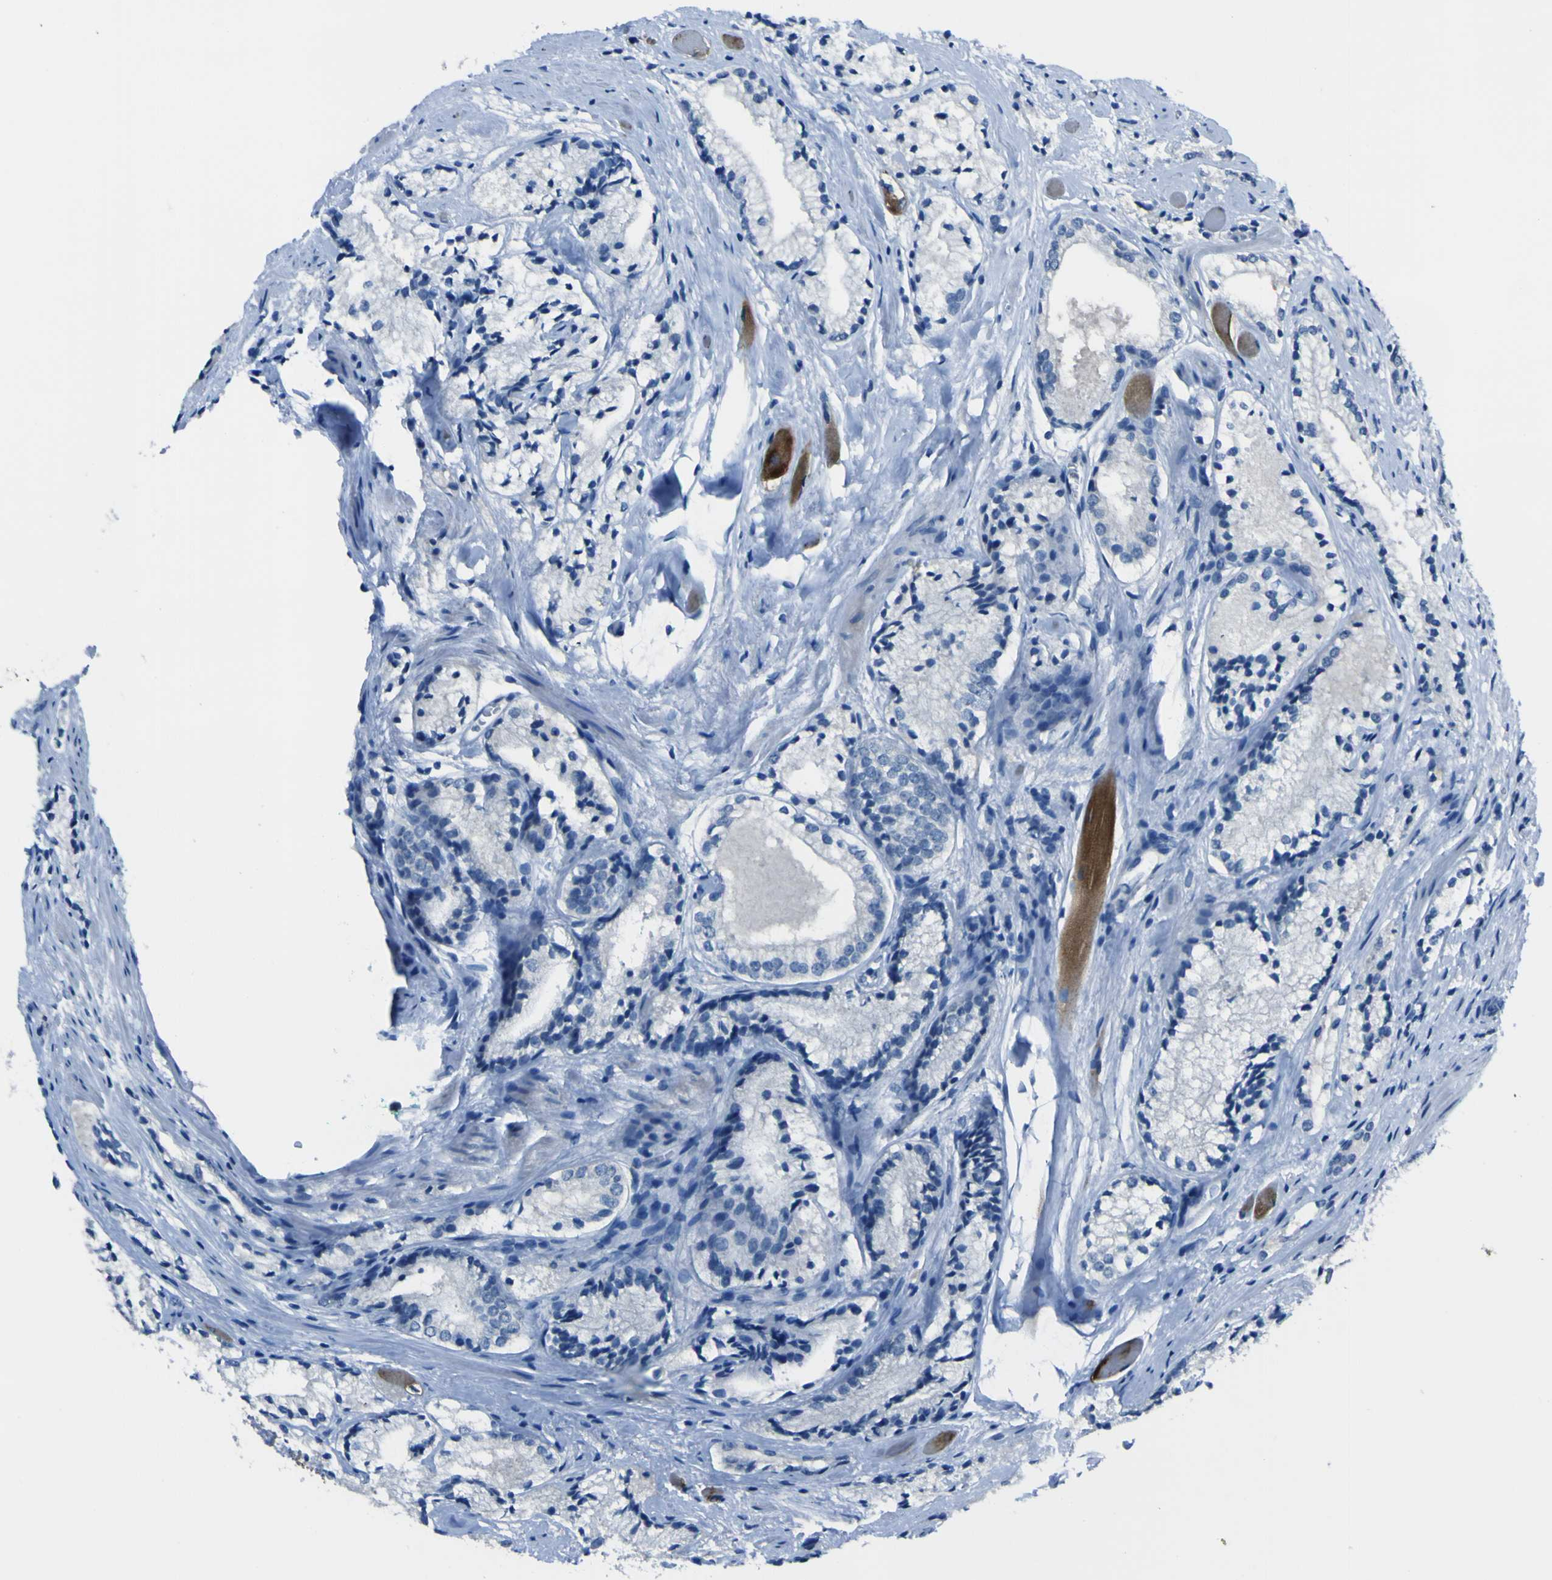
{"staining": {"intensity": "negative", "quantity": "none", "location": "none"}, "tissue": "prostate cancer", "cell_type": "Tumor cells", "image_type": "cancer", "snomed": [{"axis": "morphology", "description": "Adenocarcinoma, Low grade"}, {"axis": "topography", "description": "Prostate"}], "caption": "Immunohistochemical staining of human prostate adenocarcinoma (low-grade) displays no significant expression in tumor cells.", "gene": "PHKG1", "patient": {"sex": "male", "age": 60}}